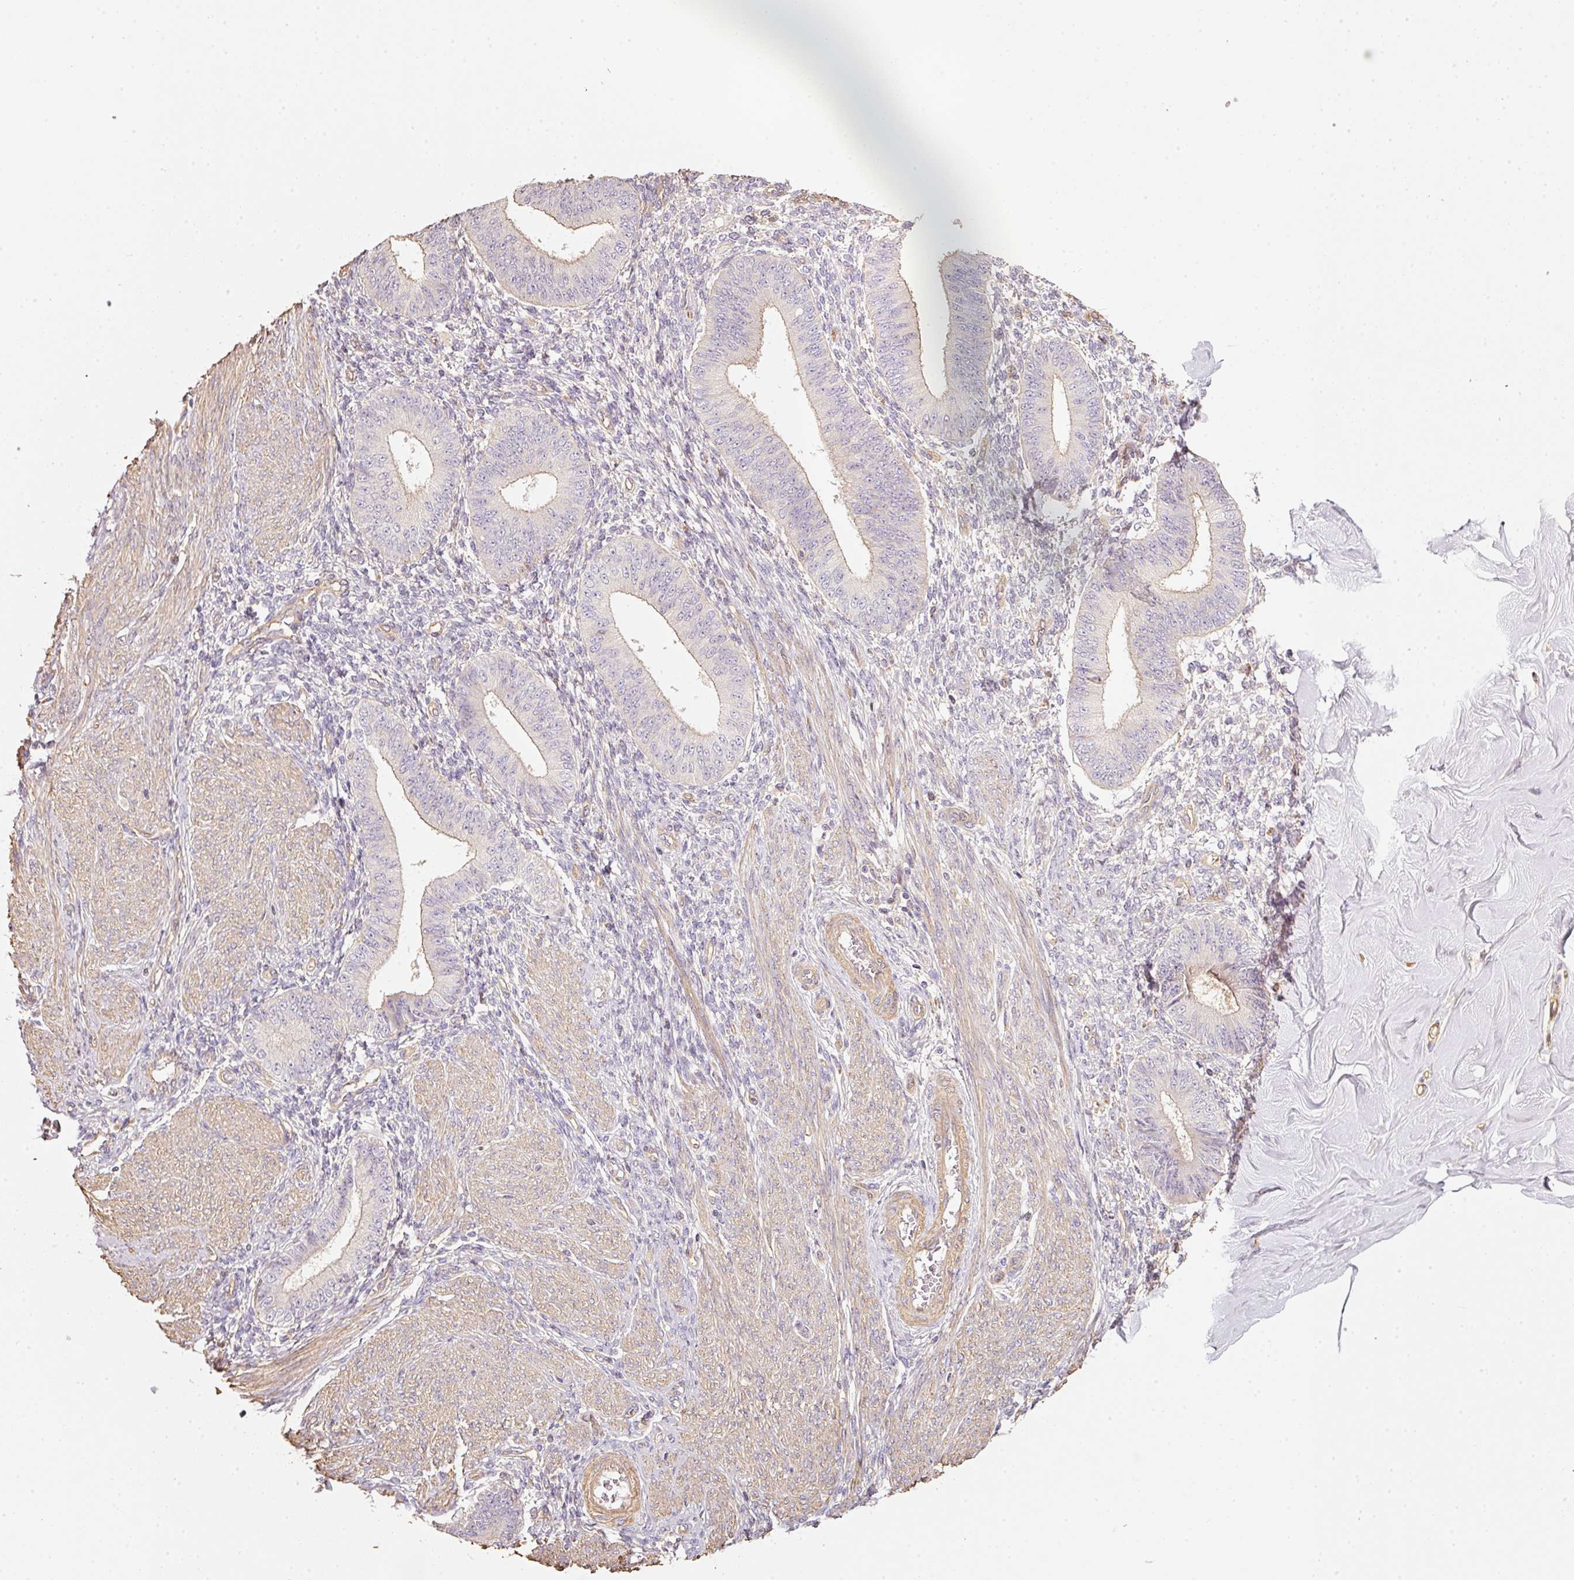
{"staining": {"intensity": "negative", "quantity": "none", "location": "none"}, "tissue": "endometrium", "cell_type": "Cells in endometrial stroma", "image_type": "normal", "snomed": [{"axis": "morphology", "description": "Normal tissue, NOS"}, {"axis": "topography", "description": "Endometrium"}], "caption": "A high-resolution image shows IHC staining of unremarkable endometrium, which exhibits no significant expression in cells in endometrial stroma. The staining is performed using DAB brown chromogen with nuclei counter-stained in using hematoxylin.", "gene": "CEP95", "patient": {"sex": "female", "age": 49}}